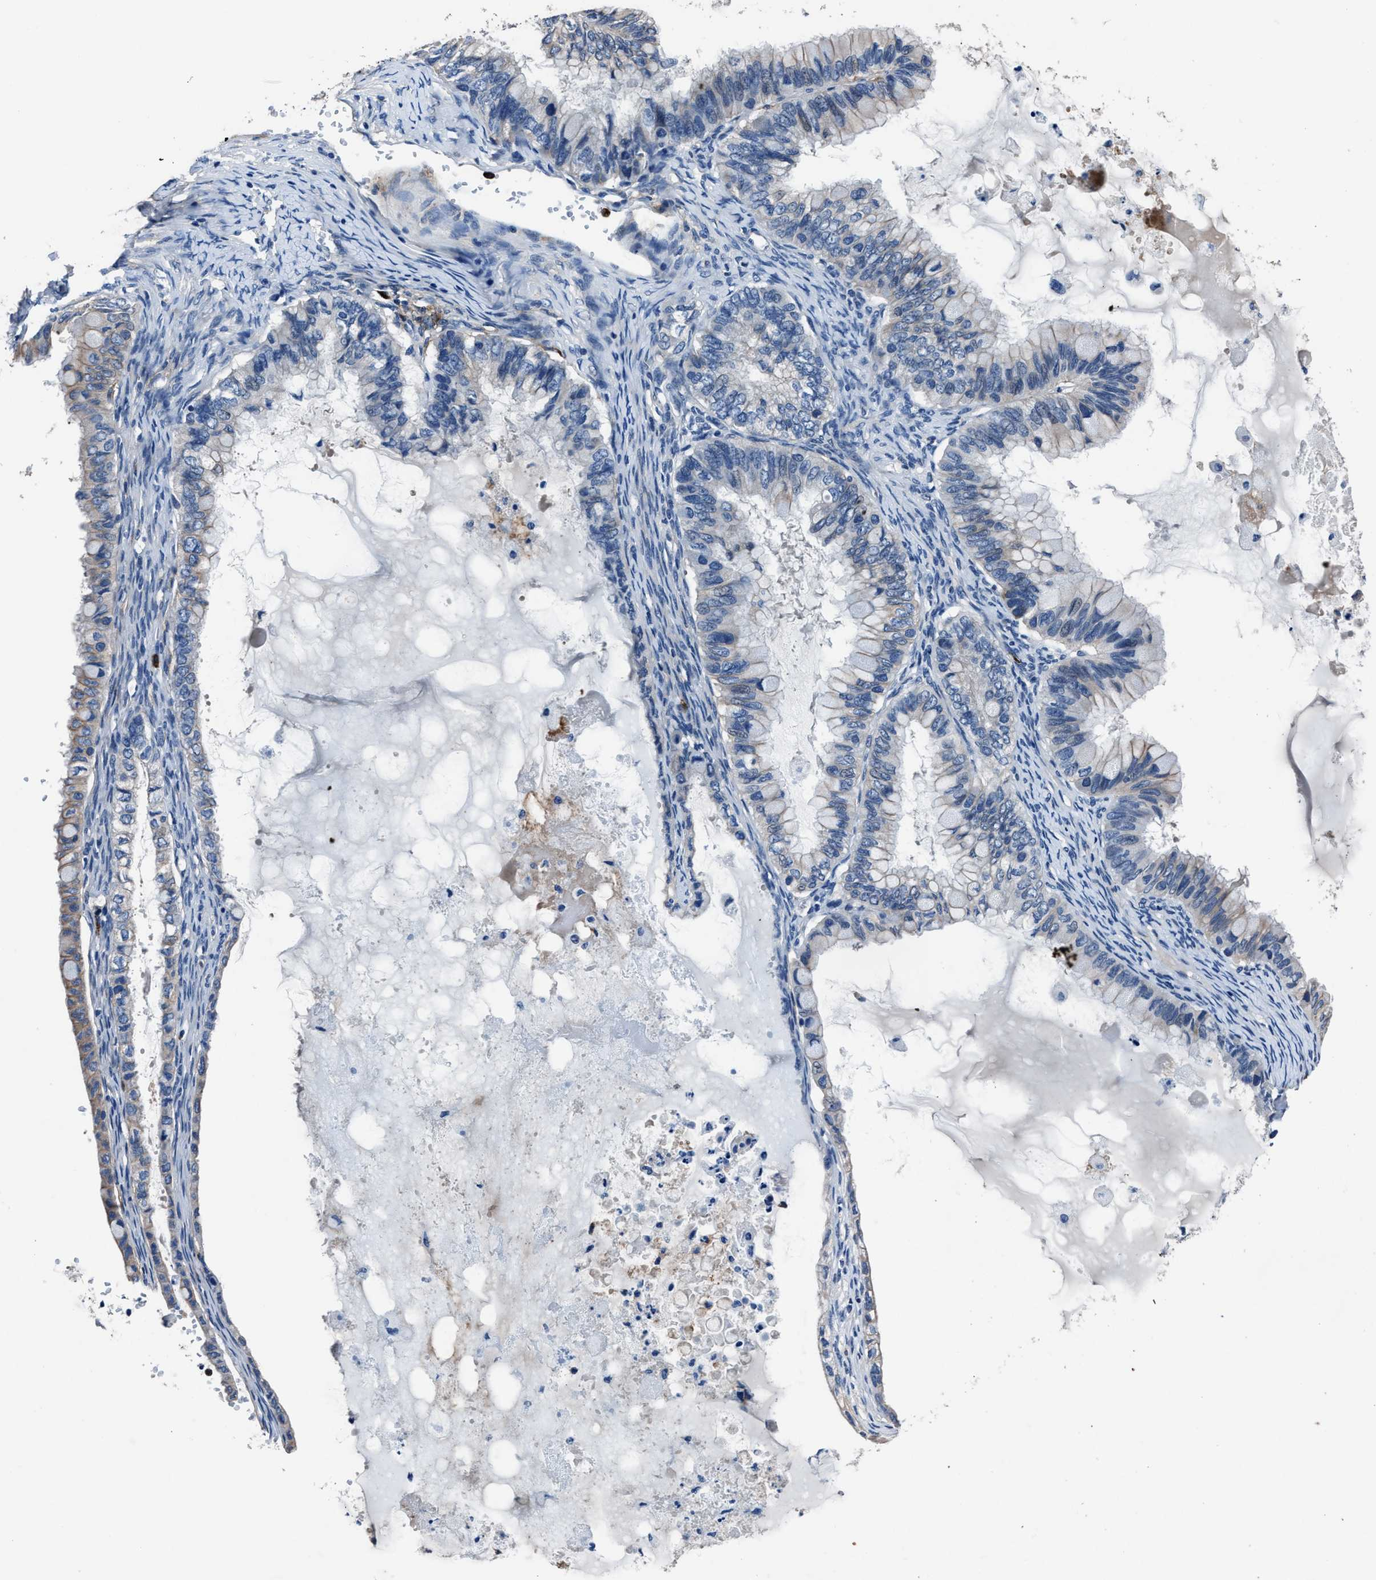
{"staining": {"intensity": "weak", "quantity": "<25%", "location": "cytoplasmic/membranous"}, "tissue": "ovarian cancer", "cell_type": "Tumor cells", "image_type": "cancer", "snomed": [{"axis": "morphology", "description": "Cystadenocarcinoma, mucinous, NOS"}, {"axis": "topography", "description": "Ovary"}], "caption": "There is no significant staining in tumor cells of ovarian cancer (mucinous cystadenocarcinoma). (DAB immunohistochemistry (IHC) visualized using brightfield microscopy, high magnification).", "gene": "FGL2", "patient": {"sex": "female", "age": 80}}